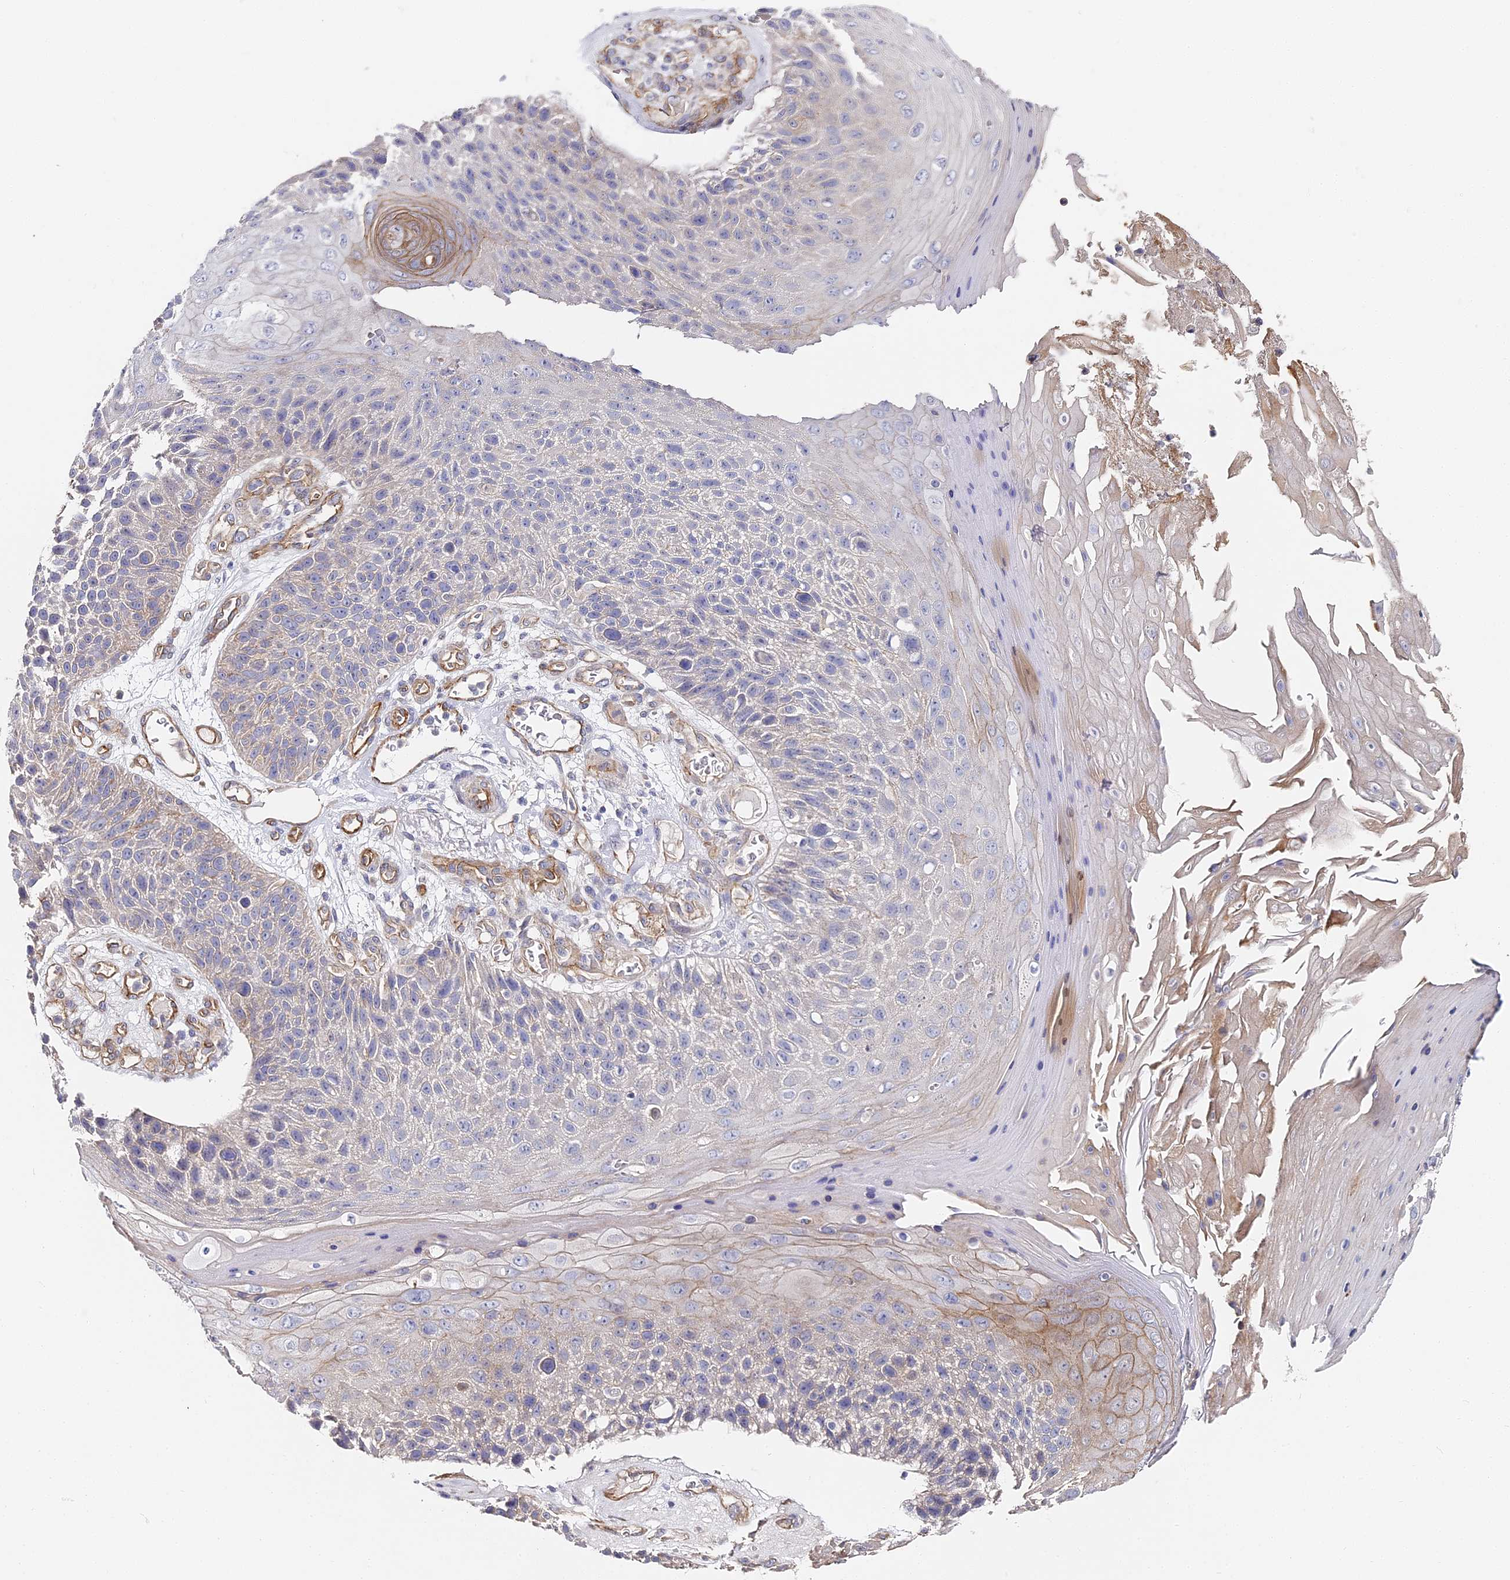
{"staining": {"intensity": "negative", "quantity": "none", "location": "none"}, "tissue": "skin cancer", "cell_type": "Tumor cells", "image_type": "cancer", "snomed": [{"axis": "morphology", "description": "Squamous cell carcinoma, NOS"}, {"axis": "topography", "description": "Skin"}], "caption": "A micrograph of human skin cancer (squamous cell carcinoma) is negative for staining in tumor cells.", "gene": "CCDC30", "patient": {"sex": "female", "age": 88}}